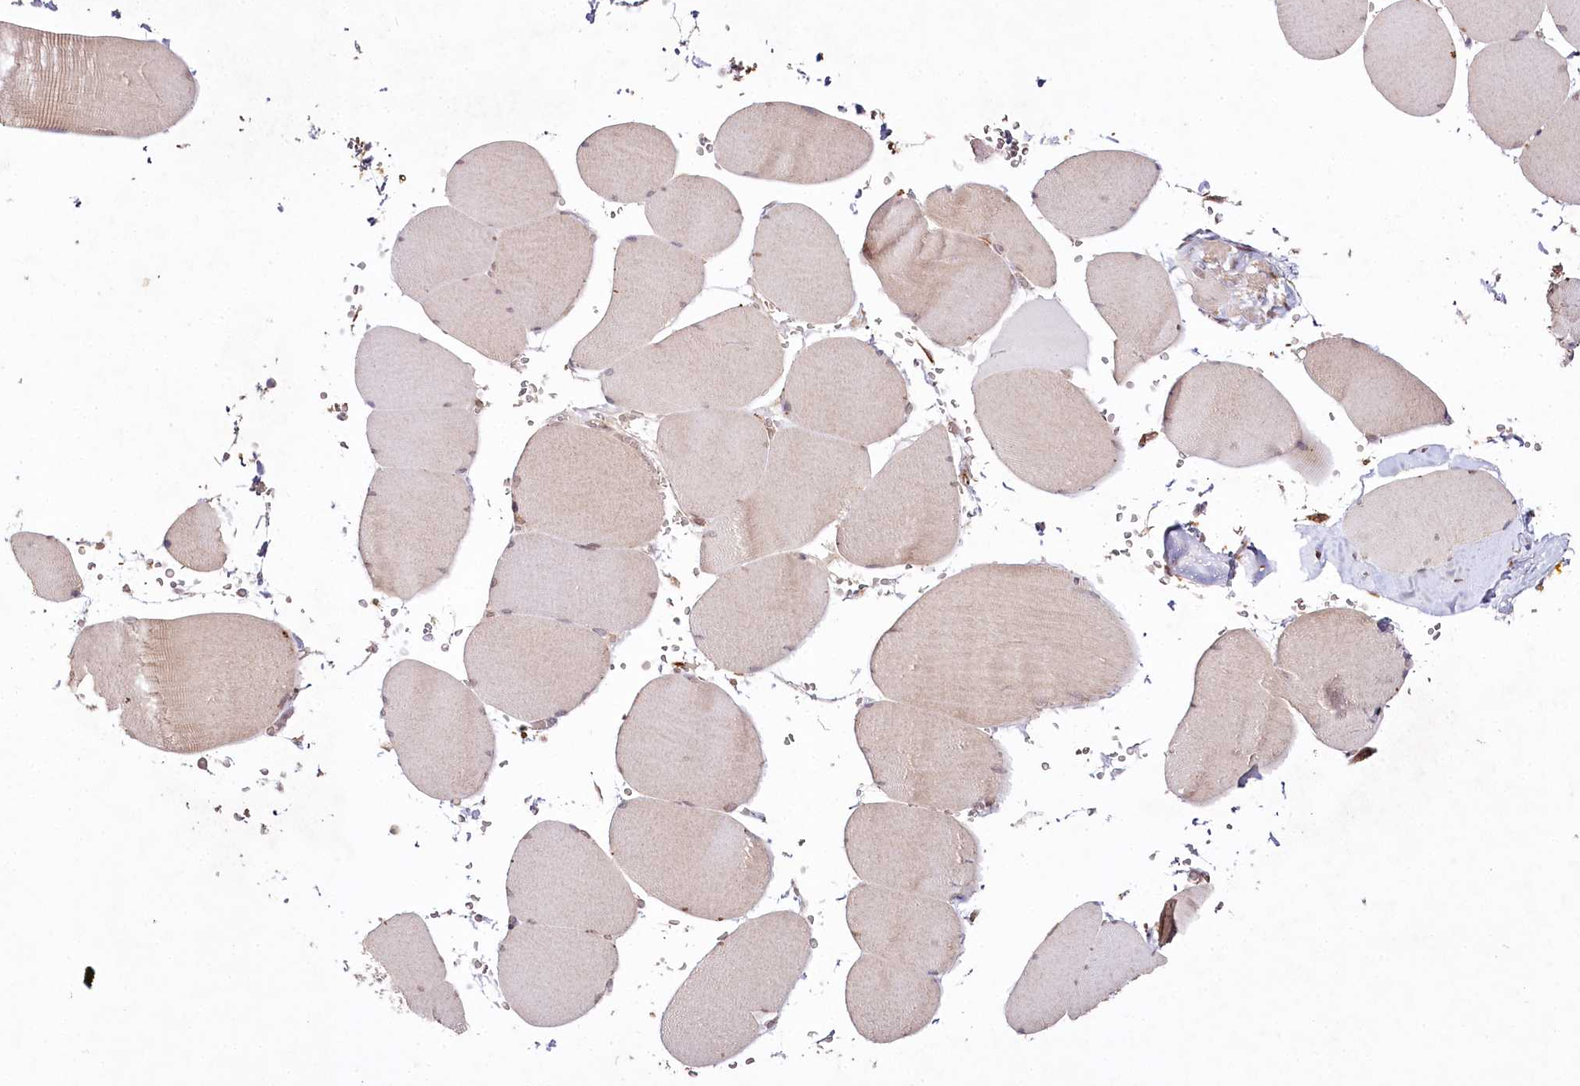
{"staining": {"intensity": "moderate", "quantity": "<25%", "location": "cytoplasmic/membranous"}, "tissue": "skeletal muscle", "cell_type": "Myocytes", "image_type": "normal", "snomed": [{"axis": "morphology", "description": "Normal tissue, NOS"}, {"axis": "topography", "description": "Skeletal muscle"}, {"axis": "topography", "description": "Head-Neck"}], "caption": "Immunohistochemical staining of unremarkable skeletal muscle displays low levels of moderate cytoplasmic/membranous positivity in approximately <25% of myocytes. The protein is stained brown, and the nuclei are stained in blue (DAB (3,3'-diaminobenzidine) IHC with brightfield microscopy, high magnification).", "gene": "ALKBH8", "patient": {"sex": "male", "age": 66}}